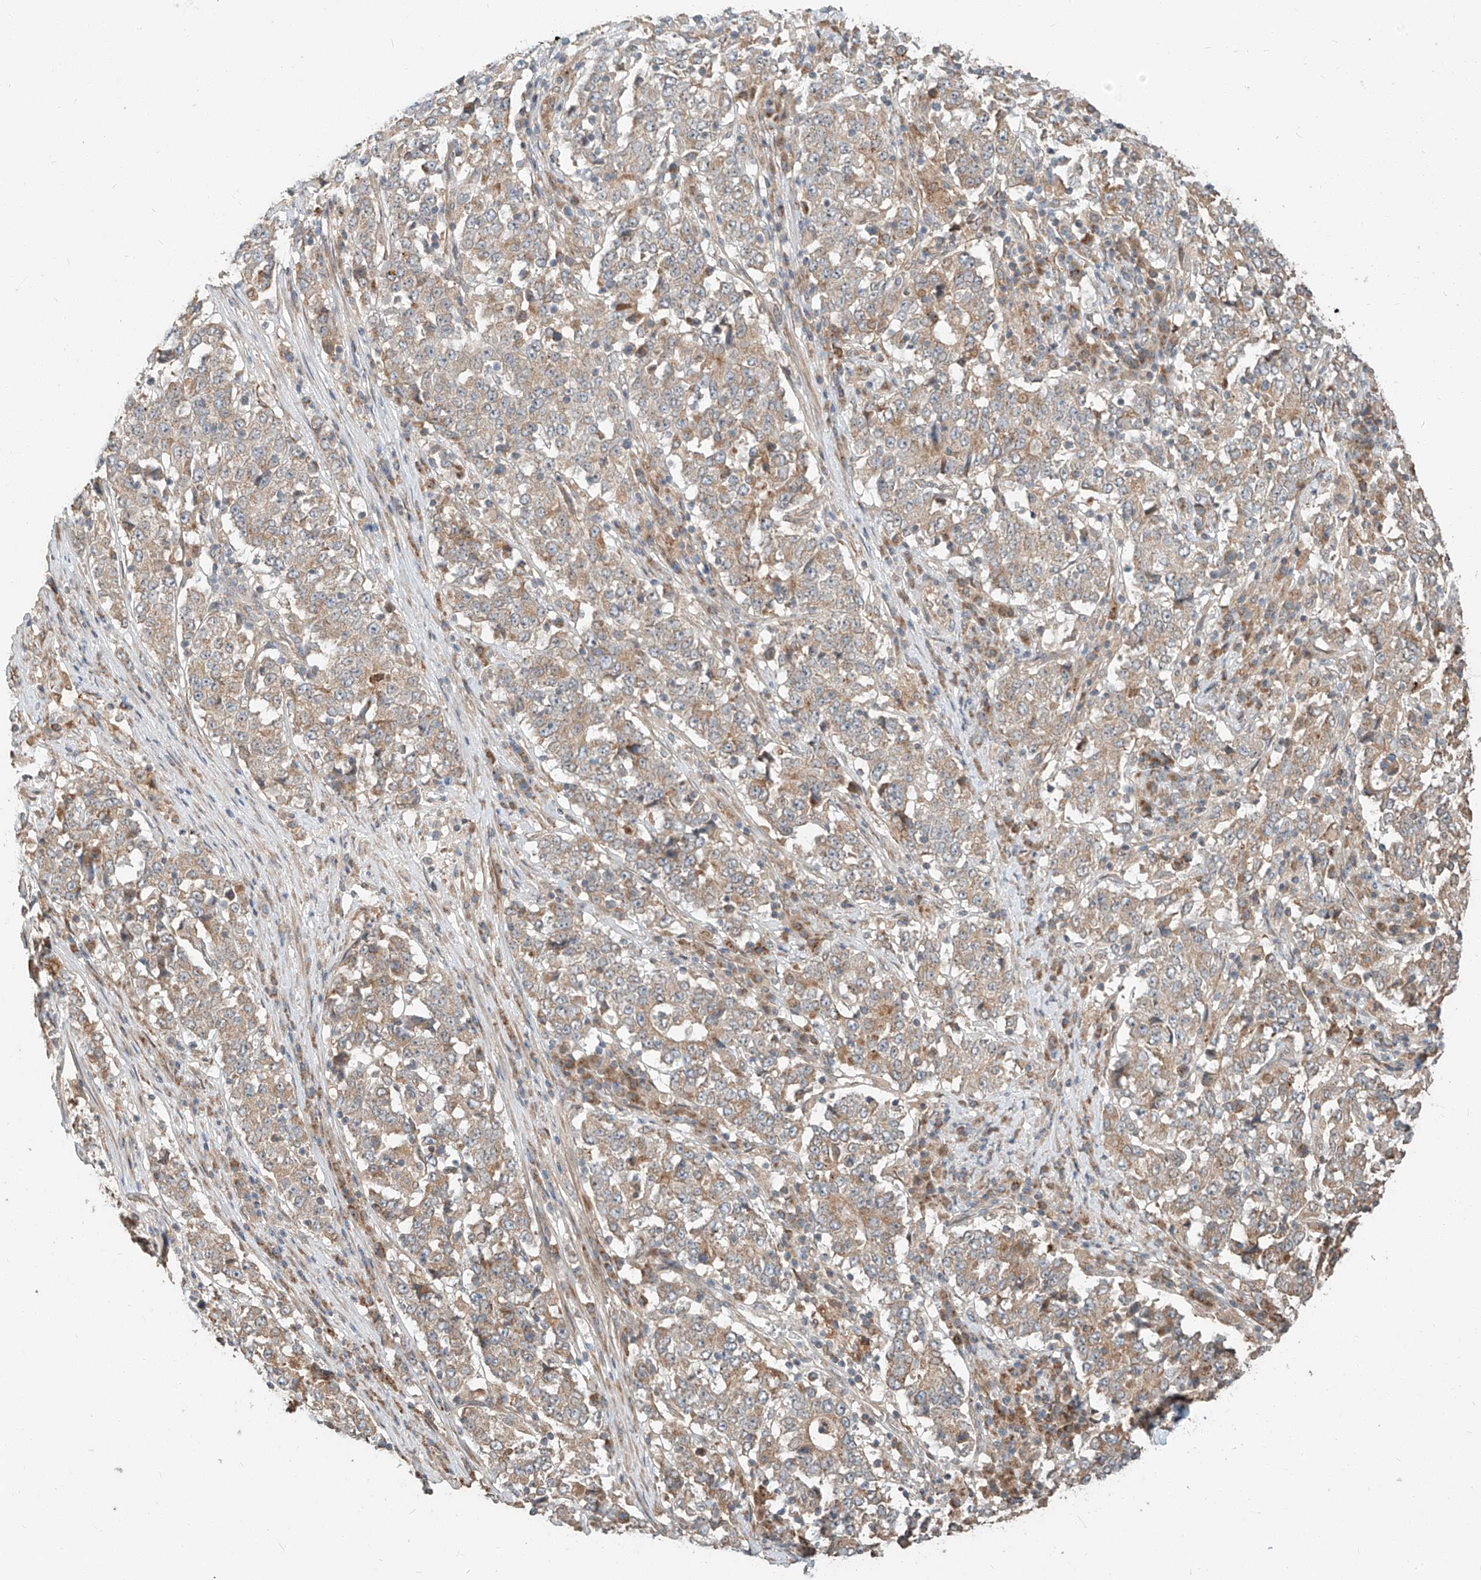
{"staining": {"intensity": "weak", "quantity": "25%-75%", "location": "cytoplasmic/membranous"}, "tissue": "stomach cancer", "cell_type": "Tumor cells", "image_type": "cancer", "snomed": [{"axis": "morphology", "description": "Adenocarcinoma, NOS"}, {"axis": "topography", "description": "Stomach"}], "caption": "Tumor cells exhibit weak cytoplasmic/membranous staining in approximately 25%-75% of cells in adenocarcinoma (stomach).", "gene": "STX19", "patient": {"sex": "male", "age": 59}}